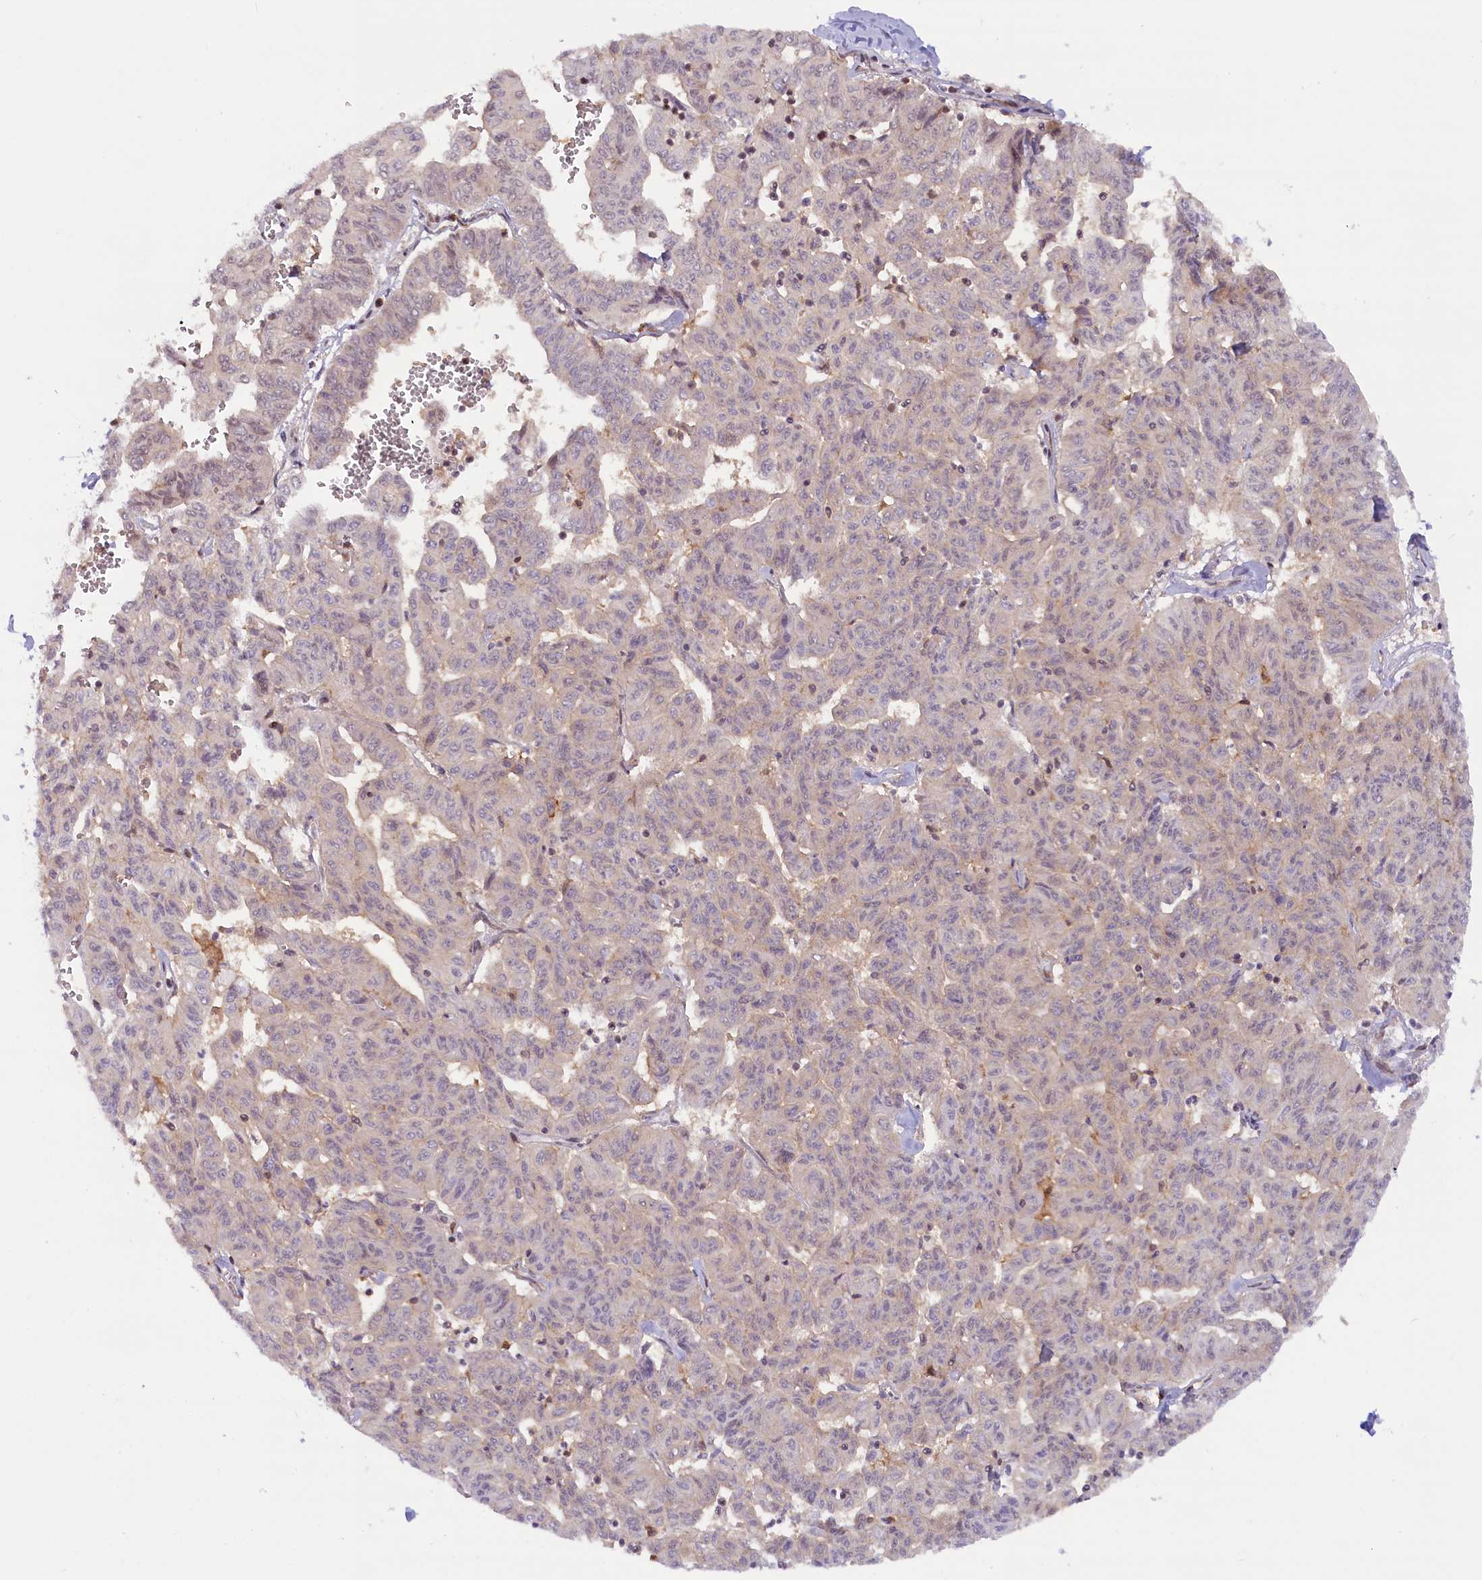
{"staining": {"intensity": "weak", "quantity": "25%-75%", "location": "nuclear"}, "tissue": "liver cancer", "cell_type": "Tumor cells", "image_type": "cancer", "snomed": [{"axis": "morphology", "description": "Cholangiocarcinoma"}, {"axis": "topography", "description": "Liver"}], "caption": "A photomicrograph of cholangiocarcinoma (liver) stained for a protein reveals weak nuclear brown staining in tumor cells. The staining was performed using DAB to visualize the protein expression in brown, while the nuclei were stained in blue with hematoxylin (Magnification: 20x).", "gene": "FCHO1", "patient": {"sex": "female", "age": 77}}